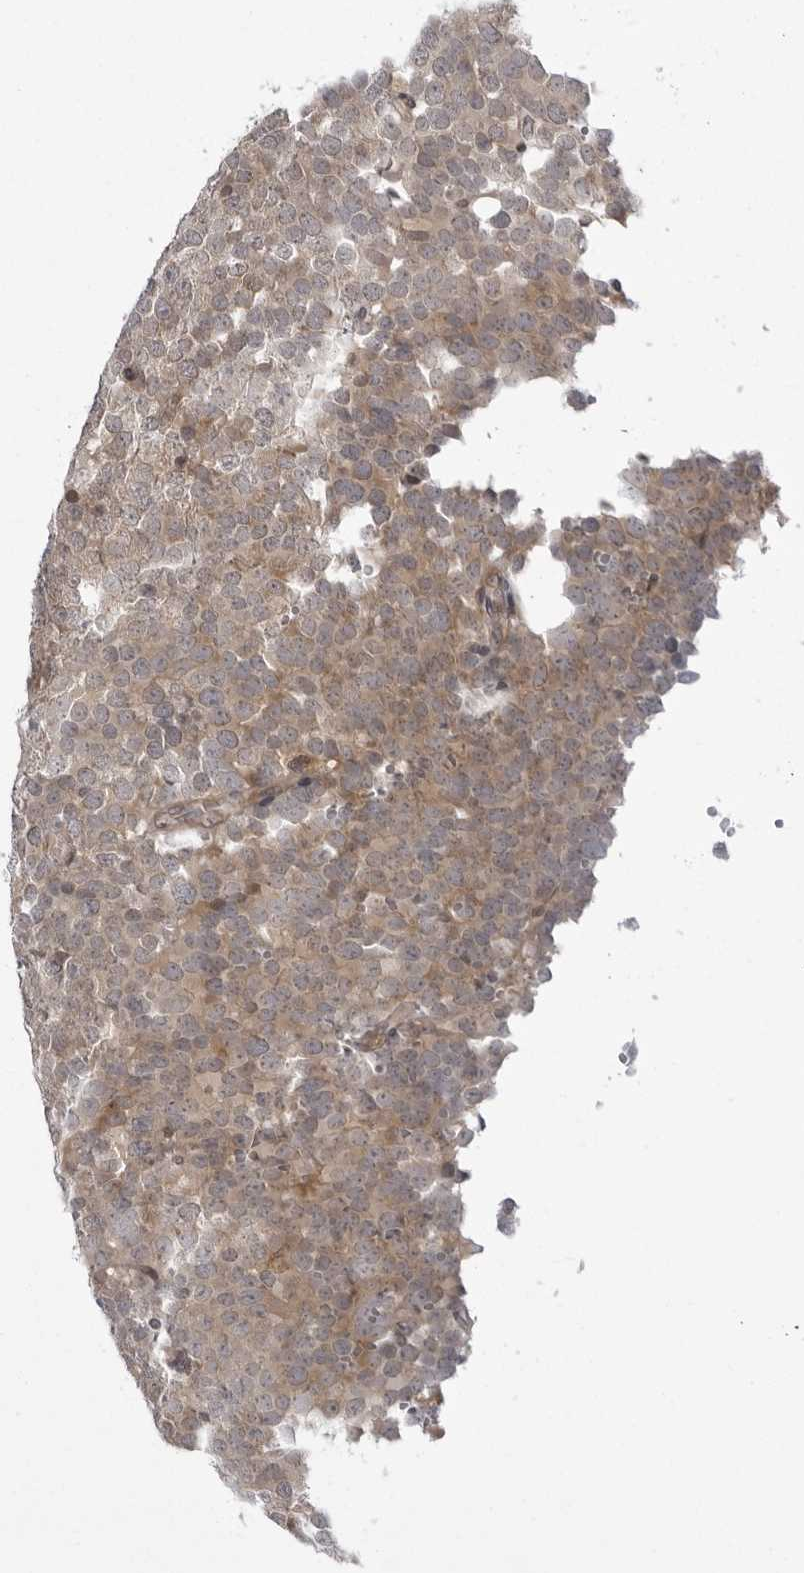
{"staining": {"intensity": "weak", "quantity": ">75%", "location": "cytoplasmic/membranous"}, "tissue": "testis cancer", "cell_type": "Tumor cells", "image_type": "cancer", "snomed": [{"axis": "morphology", "description": "Seminoma, NOS"}, {"axis": "topography", "description": "Testis"}], "caption": "Human testis cancer stained for a protein (brown) displays weak cytoplasmic/membranous positive expression in approximately >75% of tumor cells.", "gene": "USP43", "patient": {"sex": "male", "age": 71}}